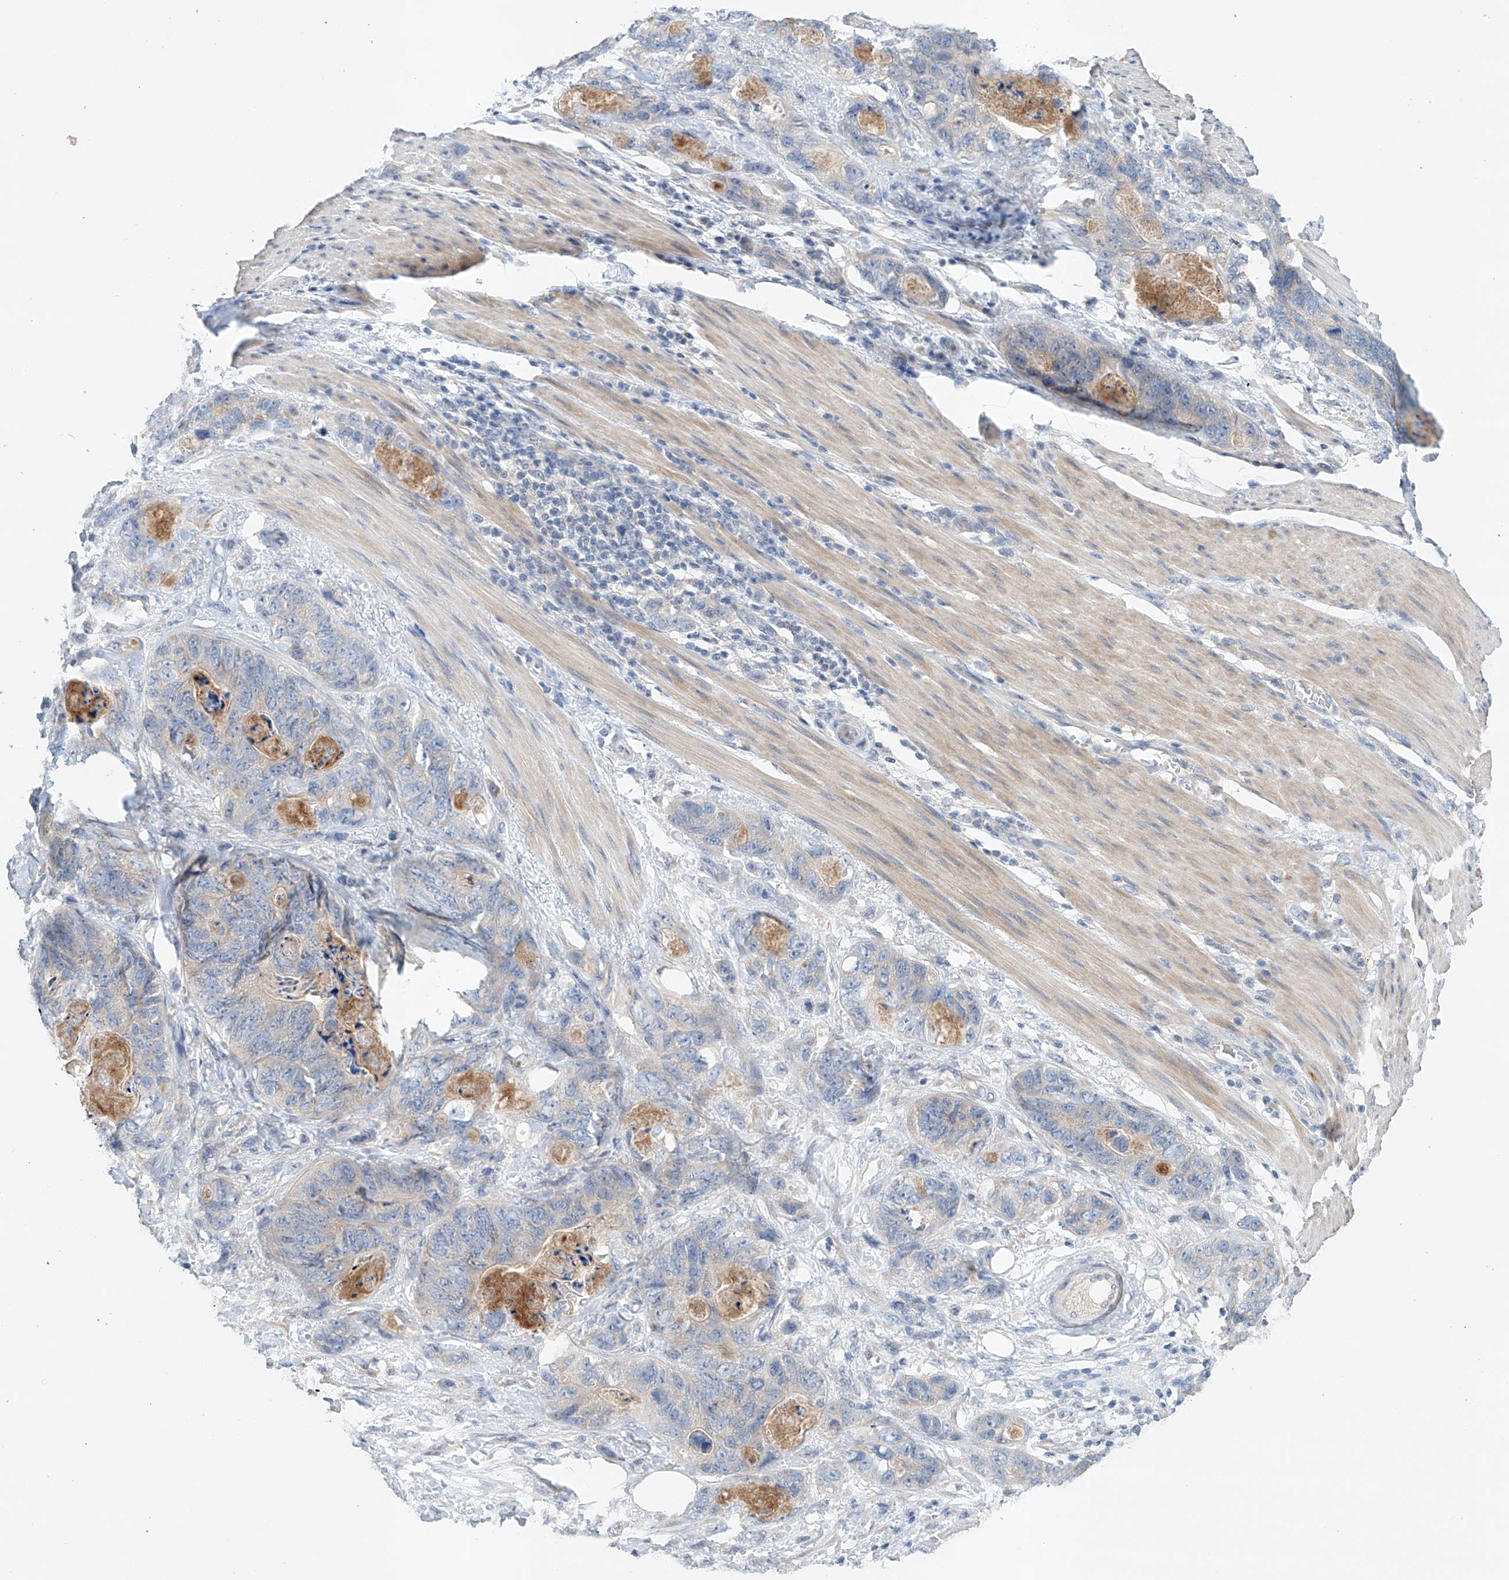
{"staining": {"intensity": "negative", "quantity": "none", "location": "none"}, "tissue": "stomach cancer", "cell_type": "Tumor cells", "image_type": "cancer", "snomed": [{"axis": "morphology", "description": "Normal tissue, NOS"}, {"axis": "morphology", "description": "Adenocarcinoma, NOS"}, {"axis": "topography", "description": "Stomach"}], "caption": "High magnification brightfield microscopy of stomach adenocarcinoma stained with DAB (brown) and counterstained with hematoxylin (blue): tumor cells show no significant positivity. (Stains: DAB immunohistochemistry (IHC) with hematoxylin counter stain, Microscopy: brightfield microscopy at high magnification).", "gene": "GPC4", "patient": {"sex": "female", "age": 89}}